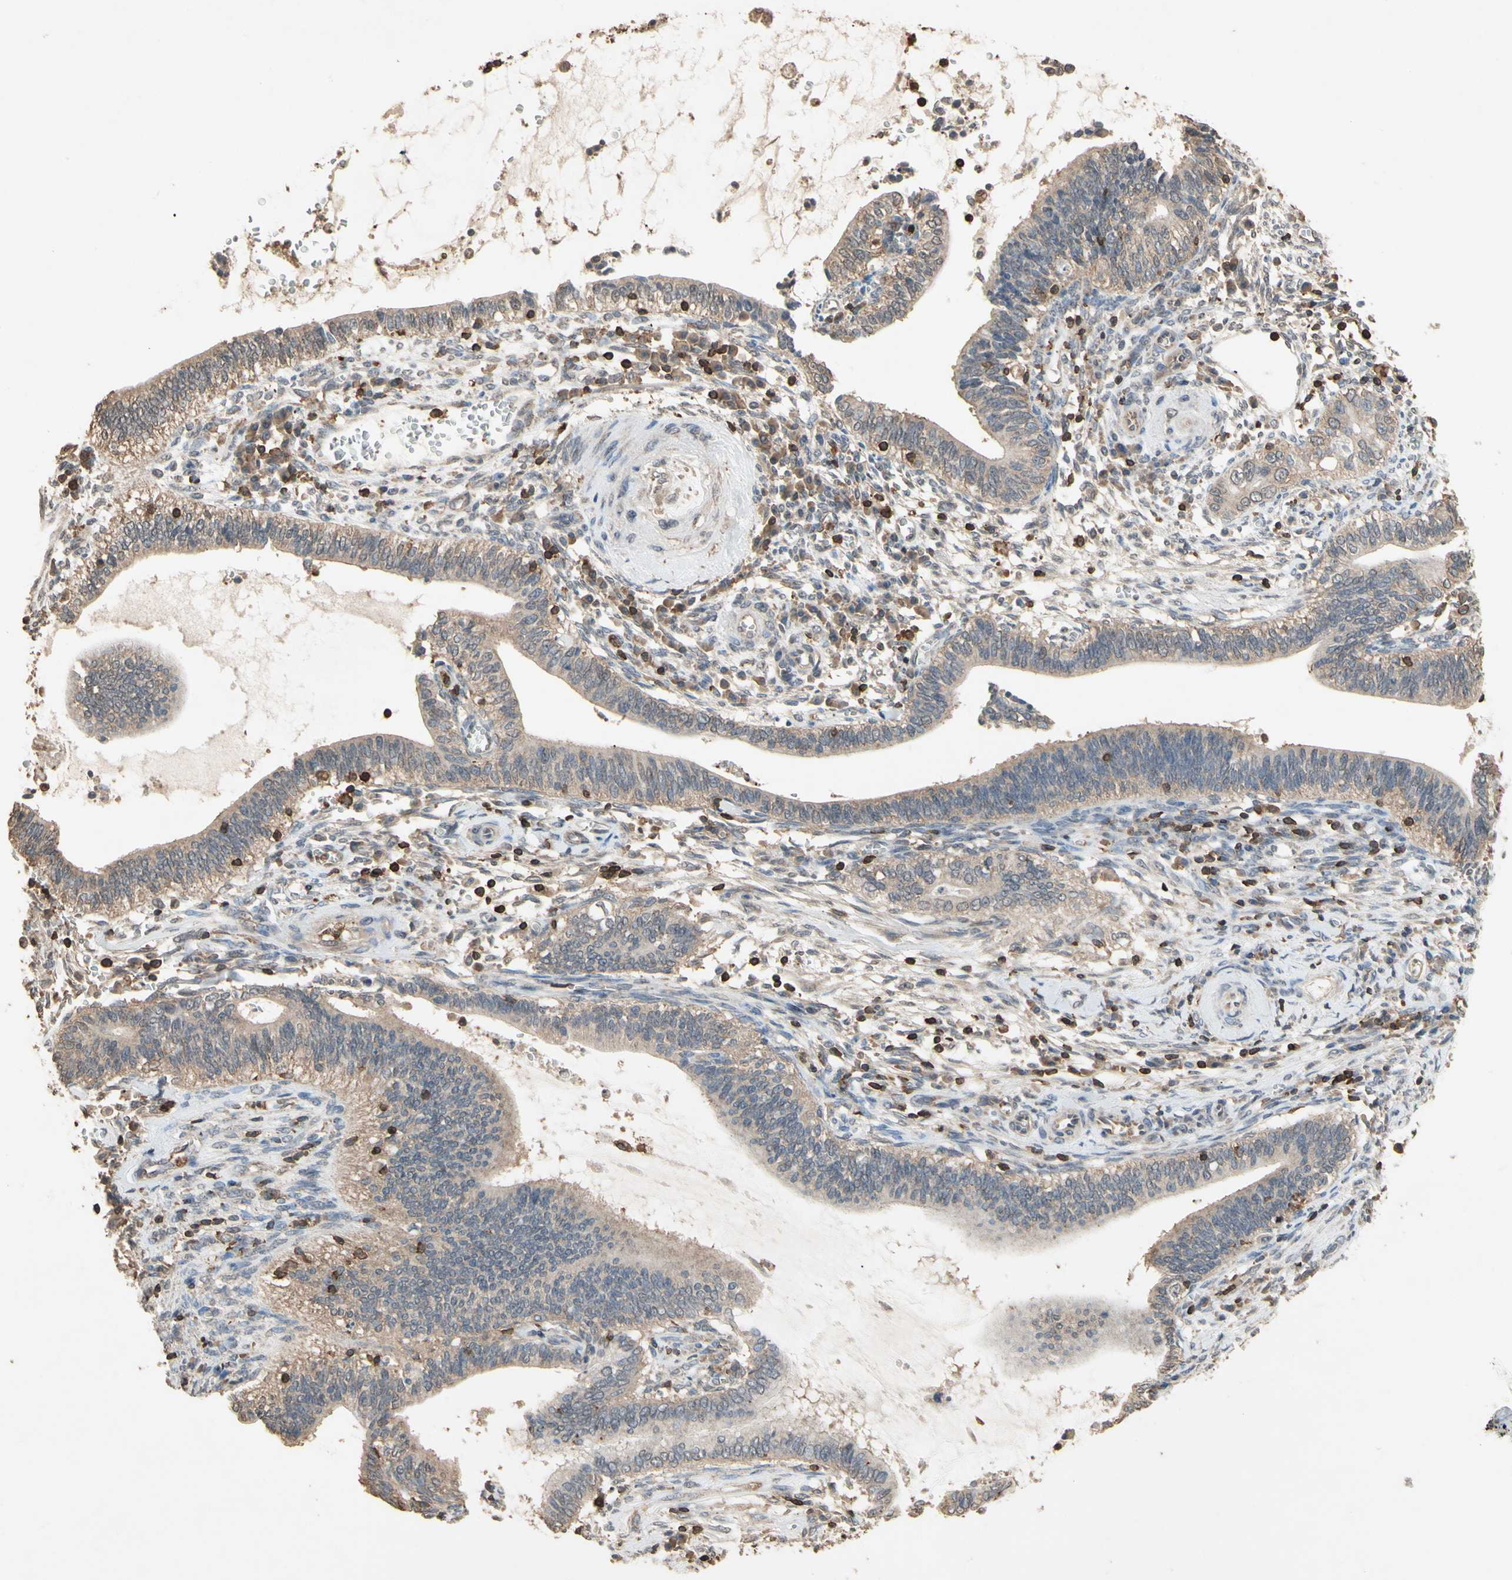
{"staining": {"intensity": "weak", "quantity": ">75%", "location": "cytoplasmic/membranous"}, "tissue": "cervical cancer", "cell_type": "Tumor cells", "image_type": "cancer", "snomed": [{"axis": "morphology", "description": "Adenocarcinoma, NOS"}, {"axis": "topography", "description": "Cervix"}], "caption": "Brown immunohistochemical staining in human adenocarcinoma (cervical) exhibits weak cytoplasmic/membranous expression in approximately >75% of tumor cells.", "gene": "MAP3K10", "patient": {"sex": "female", "age": 44}}